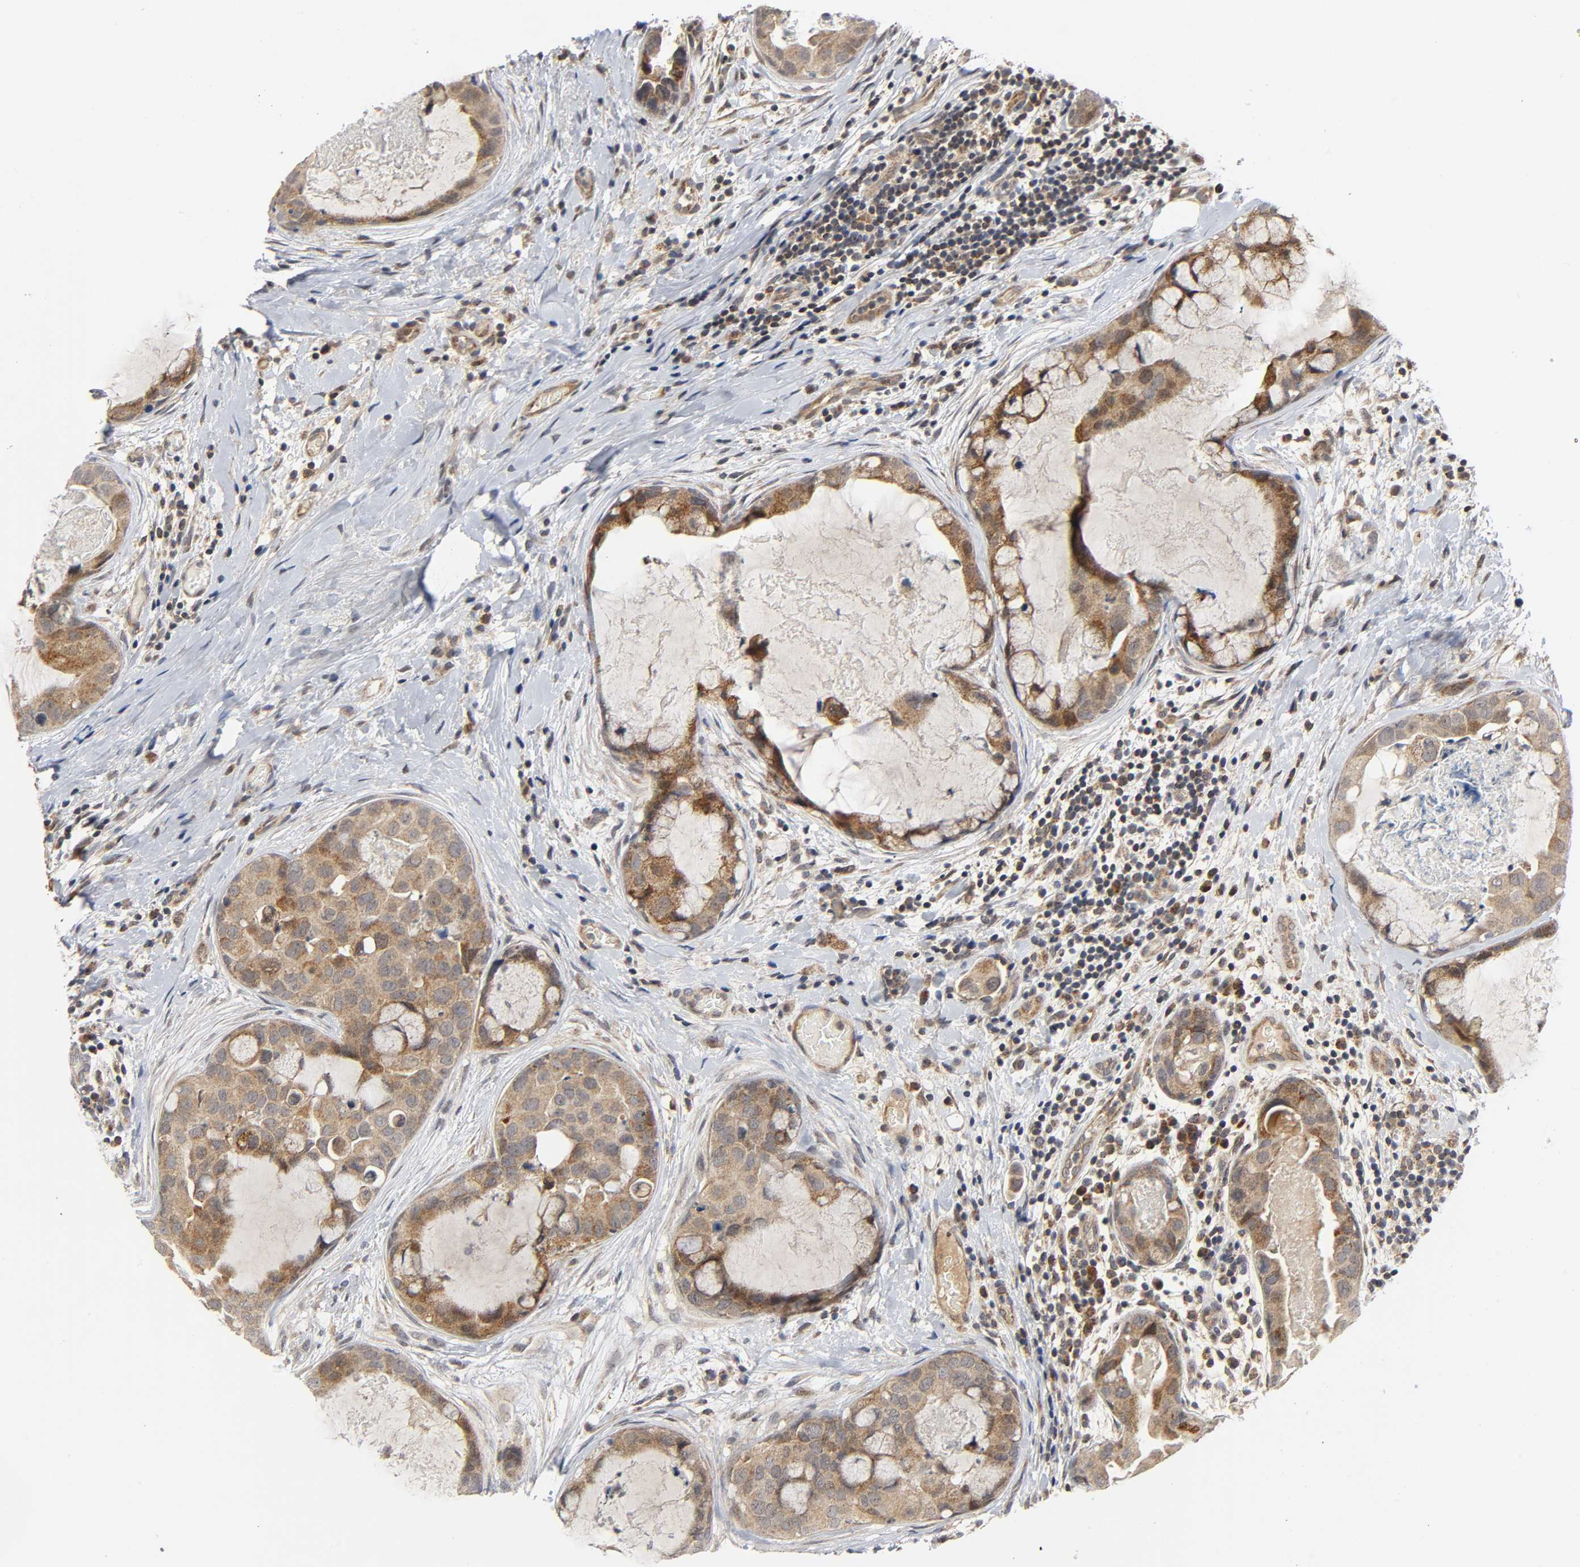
{"staining": {"intensity": "moderate", "quantity": ">75%", "location": "cytoplasmic/membranous"}, "tissue": "breast cancer", "cell_type": "Tumor cells", "image_type": "cancer", "snomed": [{"axis": "morphology", "description": "Duct carcinoma"}, {"axis": "topography", "description": "Breast"}], "caption": "This is an image of immunohistochemistry staining of breast intraductal carcinoma, which shows moderate positivity in the cytoplasmic/membranous of tumor cells.", "gene": "NRP1", "patient": {"sex": "female", "age": 40}}